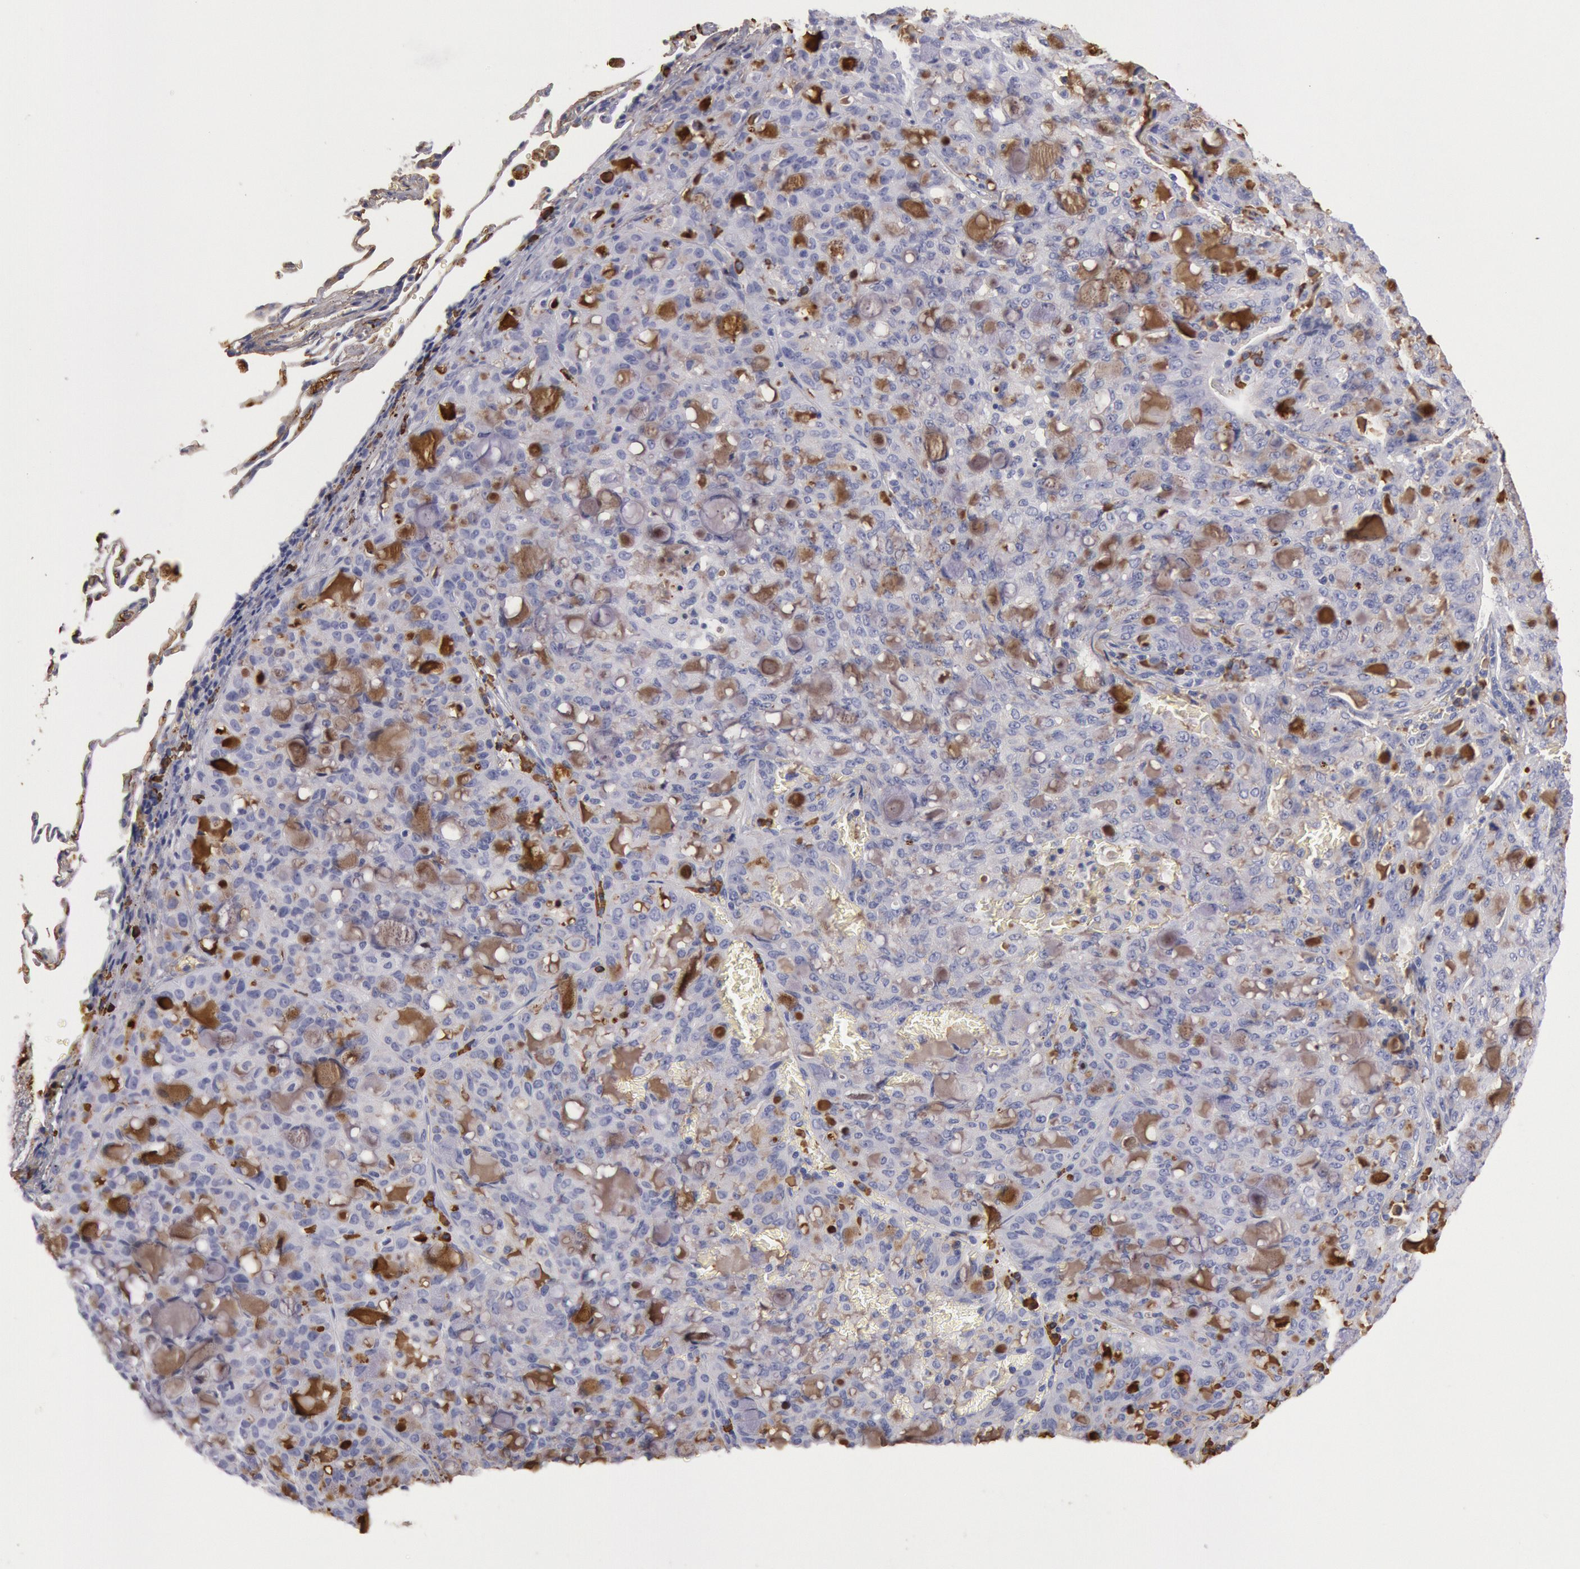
{"staining": {"intensity": "negative", "quantity": "none", "location": "none"}, "tissue": "lung cancer", "cell_type": "Tumor cells", "image_type": "cancer", "snomed": [{"axis": "morphology", "description": "Adenocarcinoma, NOS"}, {"axis": "topography", "description": "Lung"}], "caption": "DAB immunohistochemical staining of lung cancer demonstrates no significant staining in tumor cells.", "gene": "IGHA1", "patient": {"sex": "female", "age": 44}}